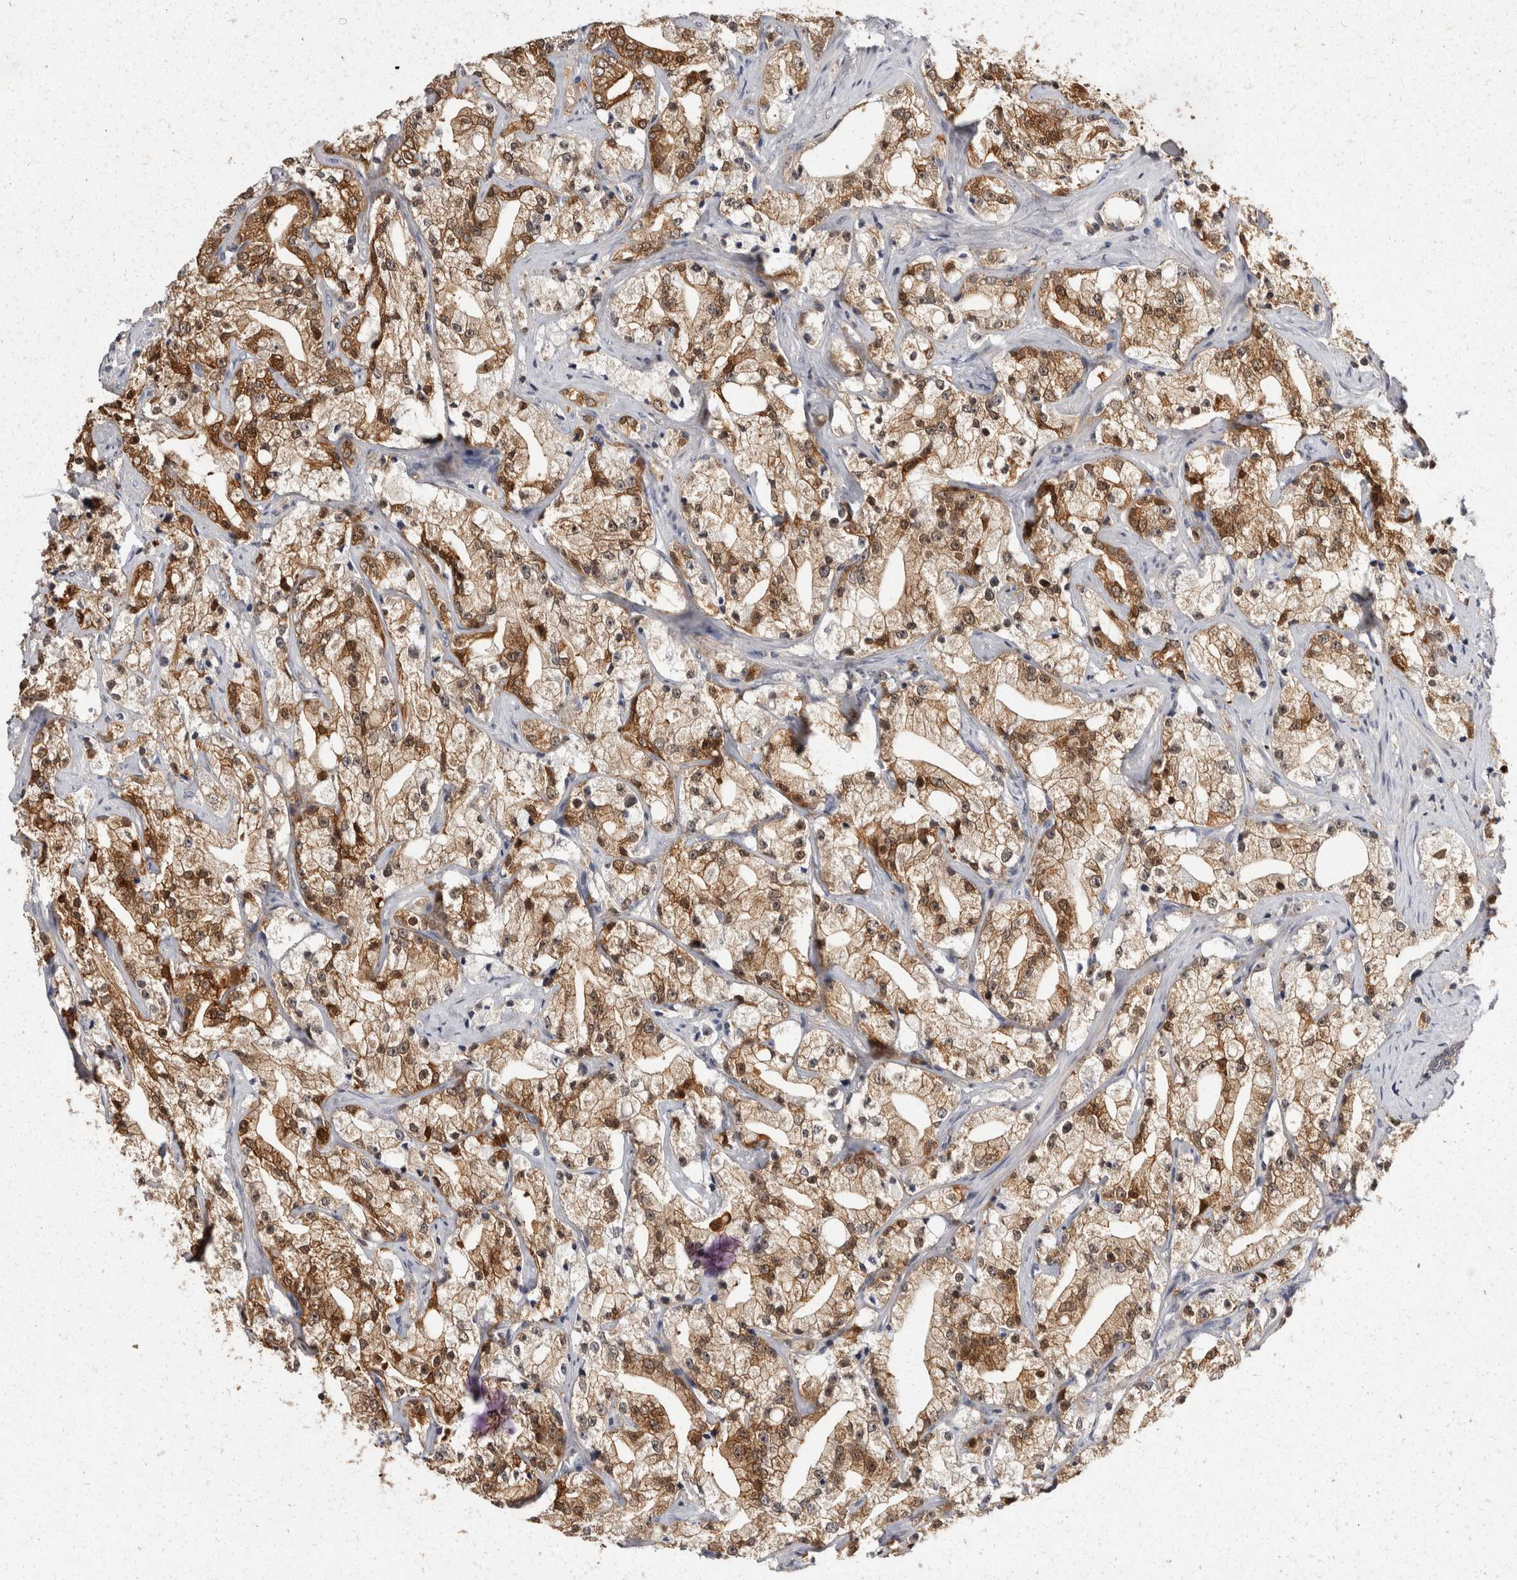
{"staining": {"intensity": "moderate", "quantity": ">75%", "location": "cytoplasmic/membranous,nuclear"}, "tissue": "prostate cancer", "cell_type": "Tumor cells", "image_type": "cancer", "snomed": [{"axis": "morphology", "description": "Adenocarcinoma, High grade"}, {"axis": "topography", "description": "Prostate"}], "caption": "Moderate cytoplasmic/membranous and nuclear protein positivity is present in about >75% of tumor cells in prostate high-grade adenocarcinoma.", "gene": "ACAT2", "patient": {"sex": "male", "age": 64}}